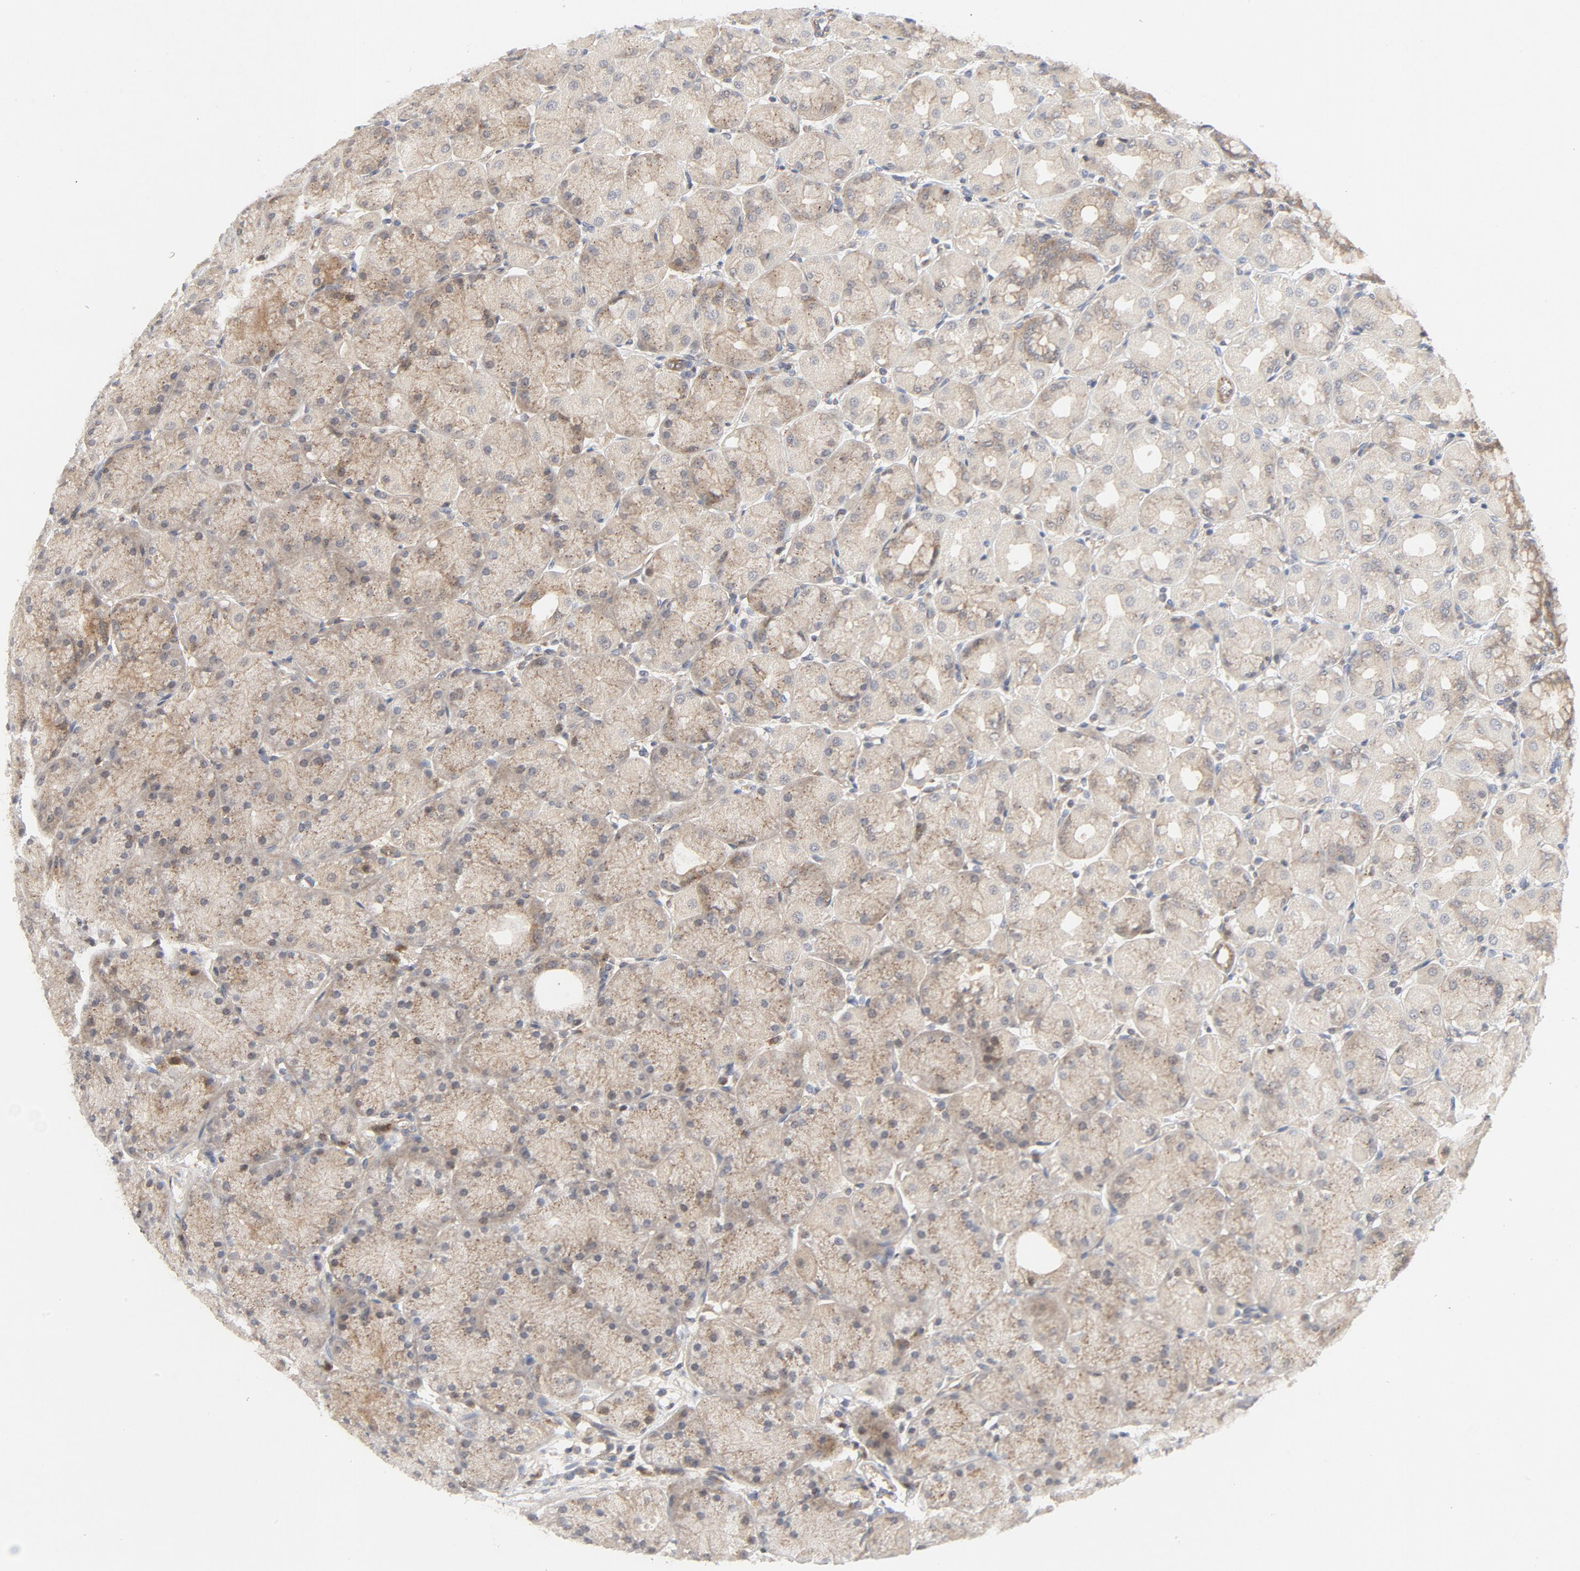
{"staining": {"intensity": "weak", "quantity": "<25%", "location": "cytoplasmic/membranous"}, "tissue": "stomach", "cell_type": "Glandular cells", "image_type": "normal", "snomed": [{"axis": "morphology", "description": "Normal tissue, NOS"}, {"axis": "topography", "description": "Stomach, upper"}], "caption": "An immunohistochemistry (IHC) image of unremarkable stomach is shown. There is no staining in glandular cells of stomach.", "gene": "MAP2K7", "patient": {"sex": "female", "age": 56}}